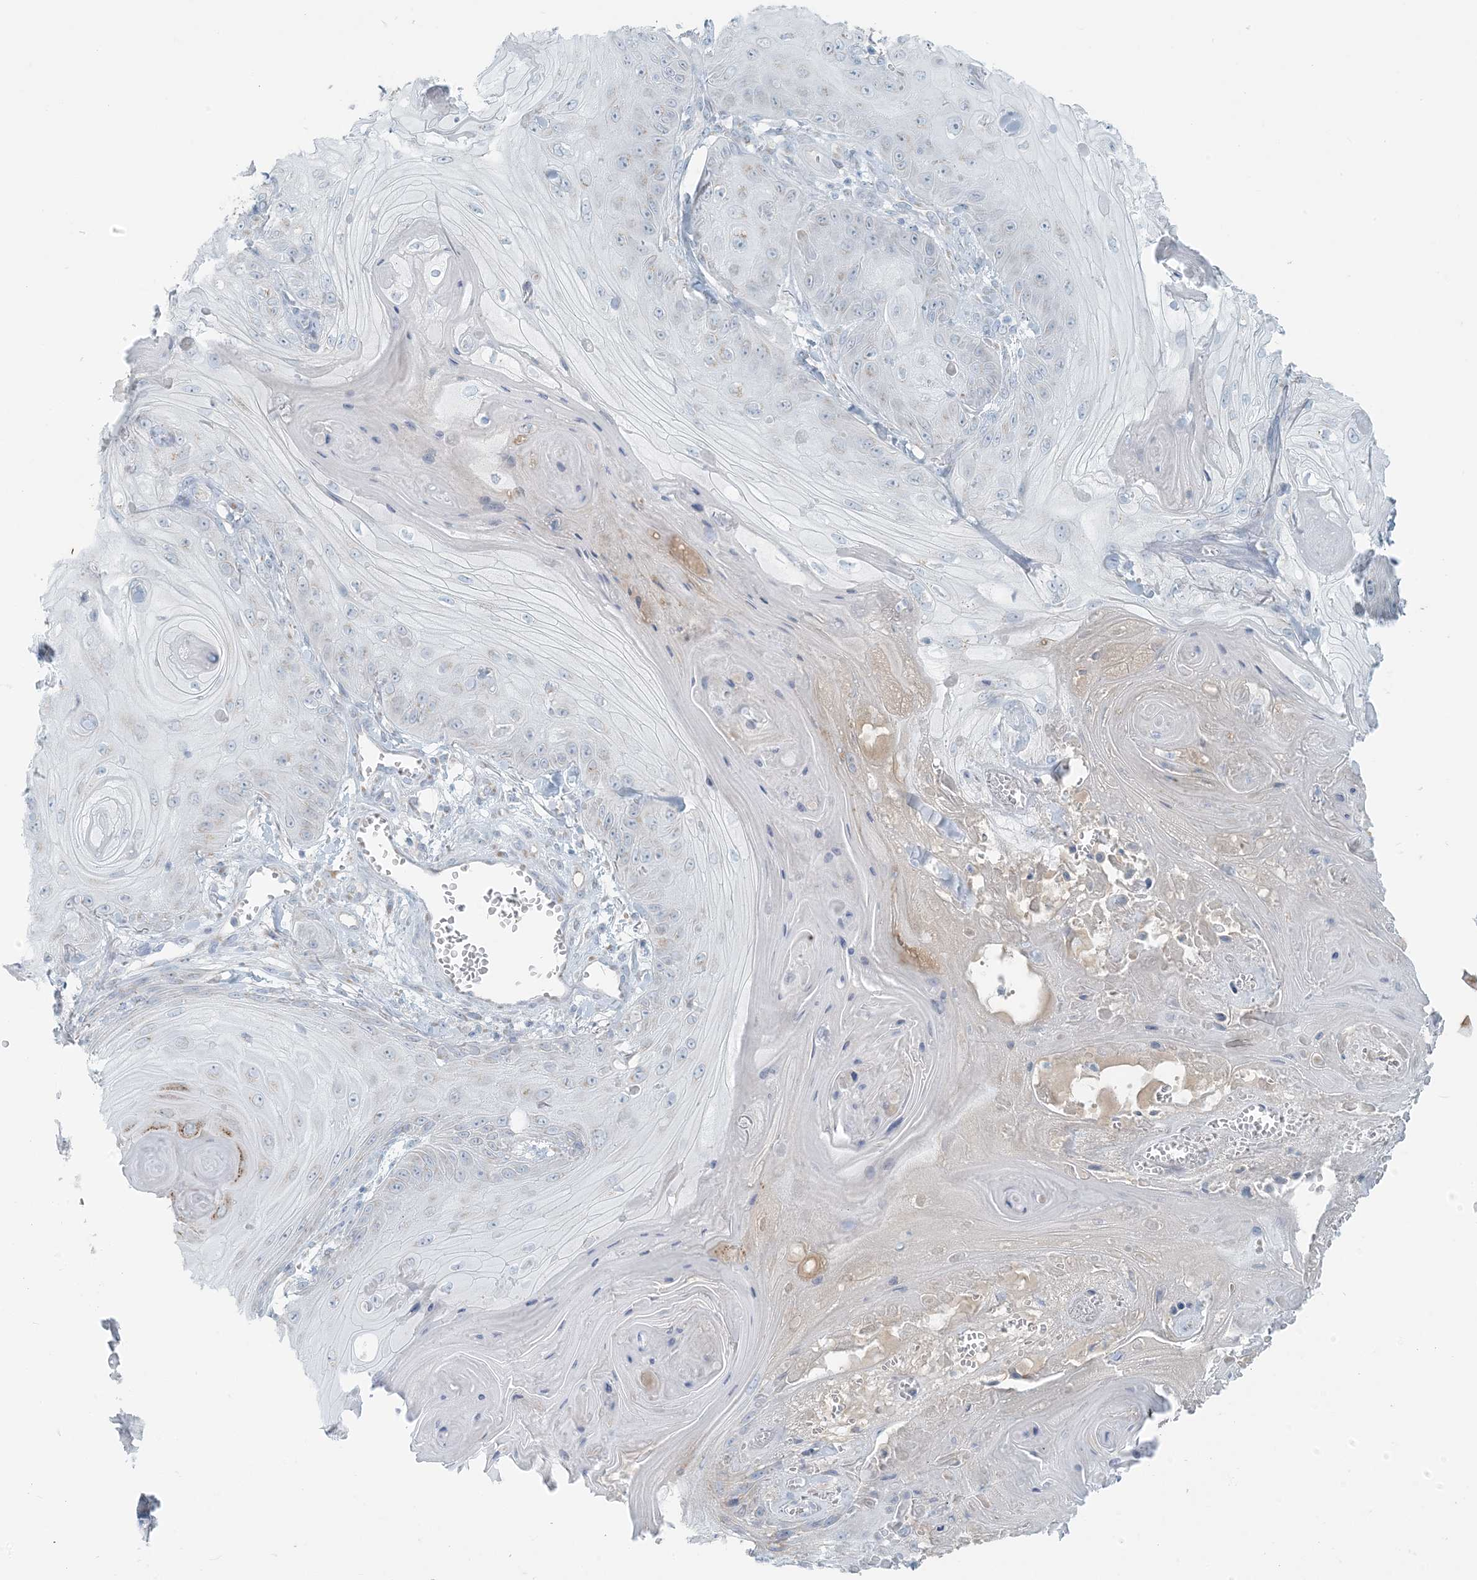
{"staining": {"intensity": "weak", "quantity": "<25%", "location": "cytoplasmic/membranous"}, "tissue": "skin cancer", "cell_type": "Tumor cells", "image_type": "cancer", "snomed": [{"axis": "morphology", "description": "Squamous cell carcinoma, NOS"}, {"axis": "topography", "description": "Skin"}], "caption": "The immunohistochemistry (IHC) image has no significant expression in tumor cells of squamous cell carcinoma (skin) tissue. The staining was performed using DAB to visualize the protein expression in brown, while the nuclei were stained in blue with hematoxylin (Magnification: 20x).", "gene": "SCML1", "patient": {"sex": "male", "age": 74}}